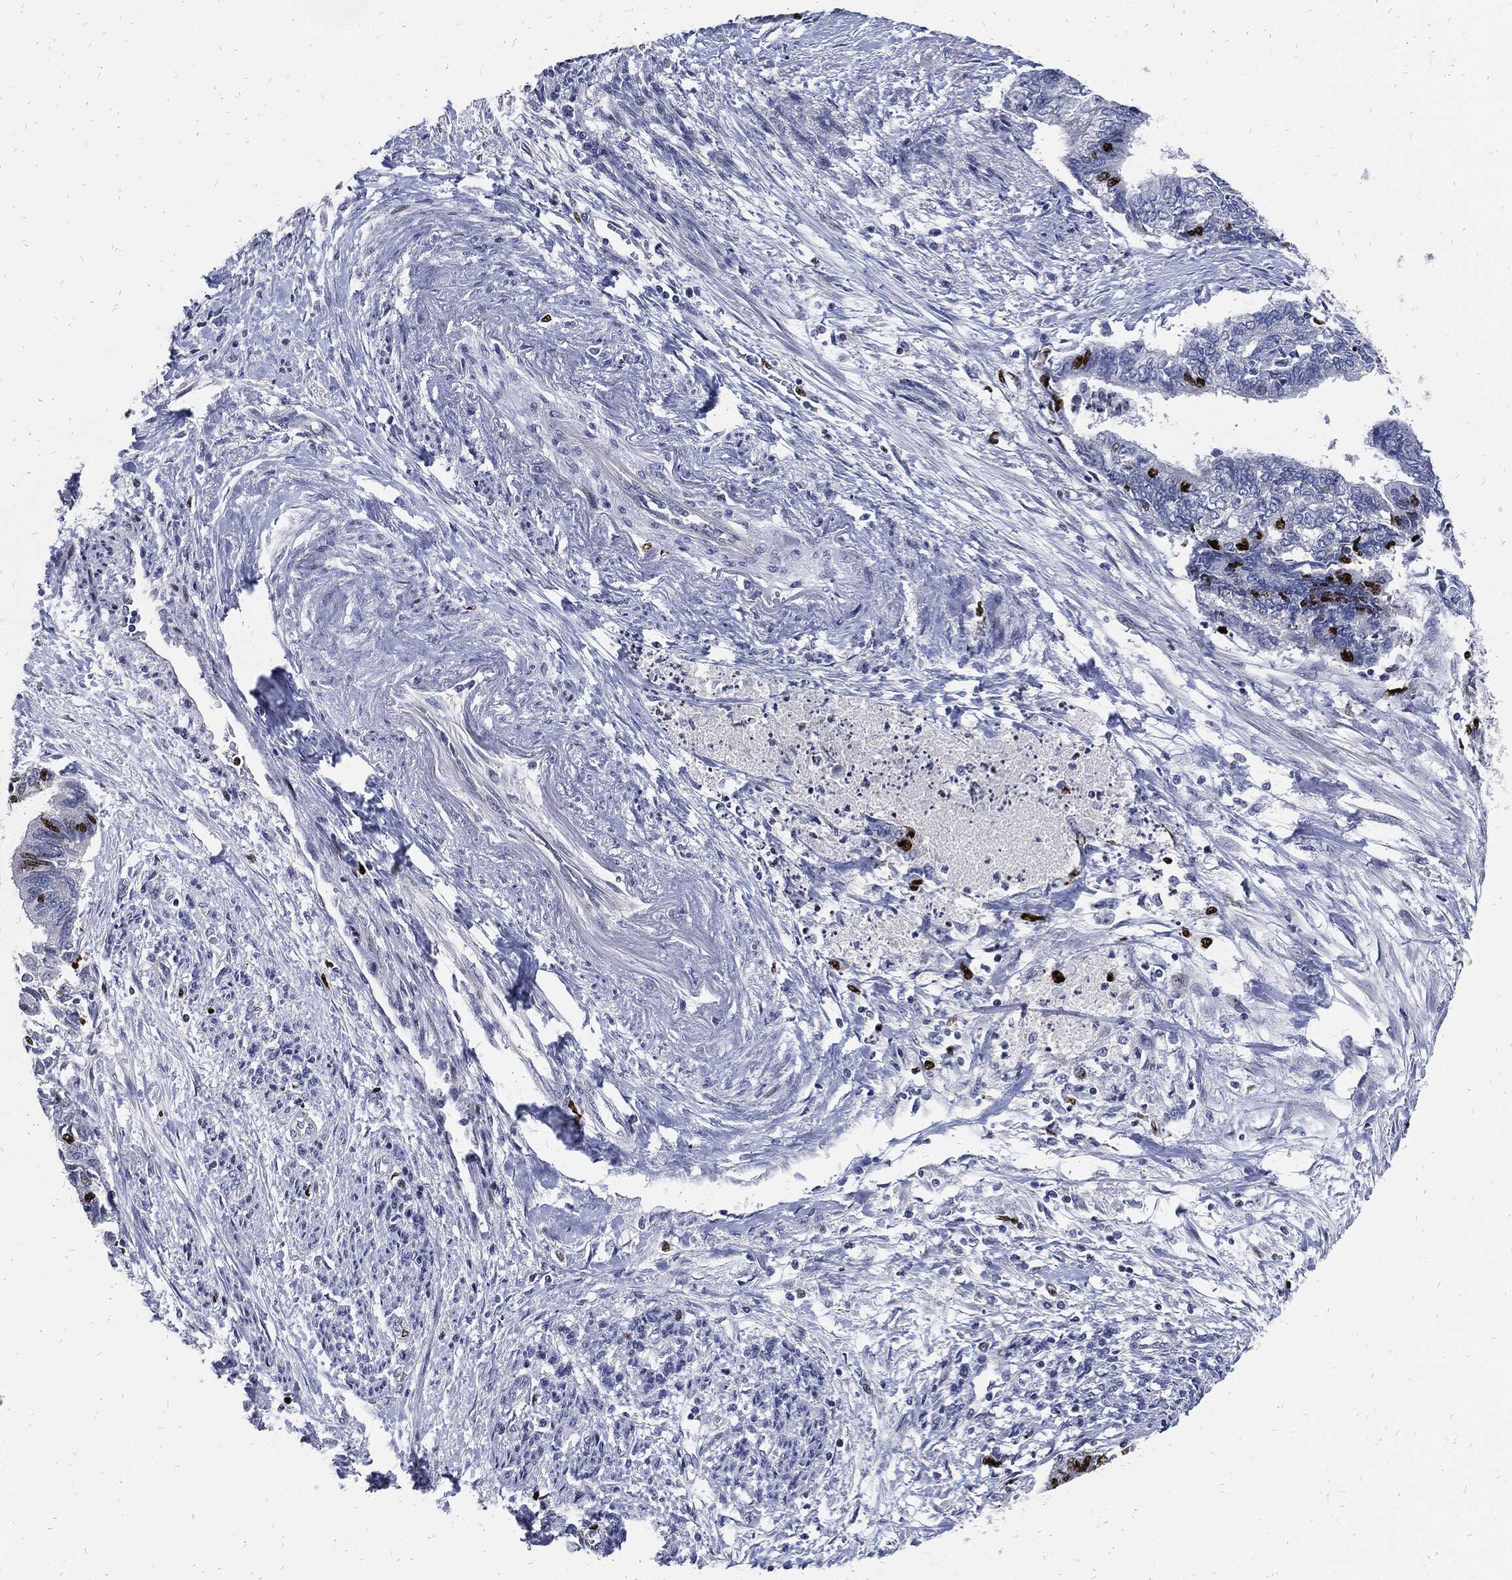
{"staining": {"intensity": "strong", "quantity": "<25%", "location": "nuclear"}, "tissue": "endometrial cancer", "cell_type": "Tumor cells", "image_type": "cancer", "snomed": [{"axis": "morphology", "description": "Adenocarcinoma, NOS"}, {"axis": "topography", "description": "Endometrium"}], "caption": "An immunohistochemistry photomicrograph of neoplastic tissue is shown. Protein staining in brown labels strong nuclear positivity in endometrial cancer within tumor cells.", "gene": "MKI67", "patient": {"sex": "female", "age": 65}}